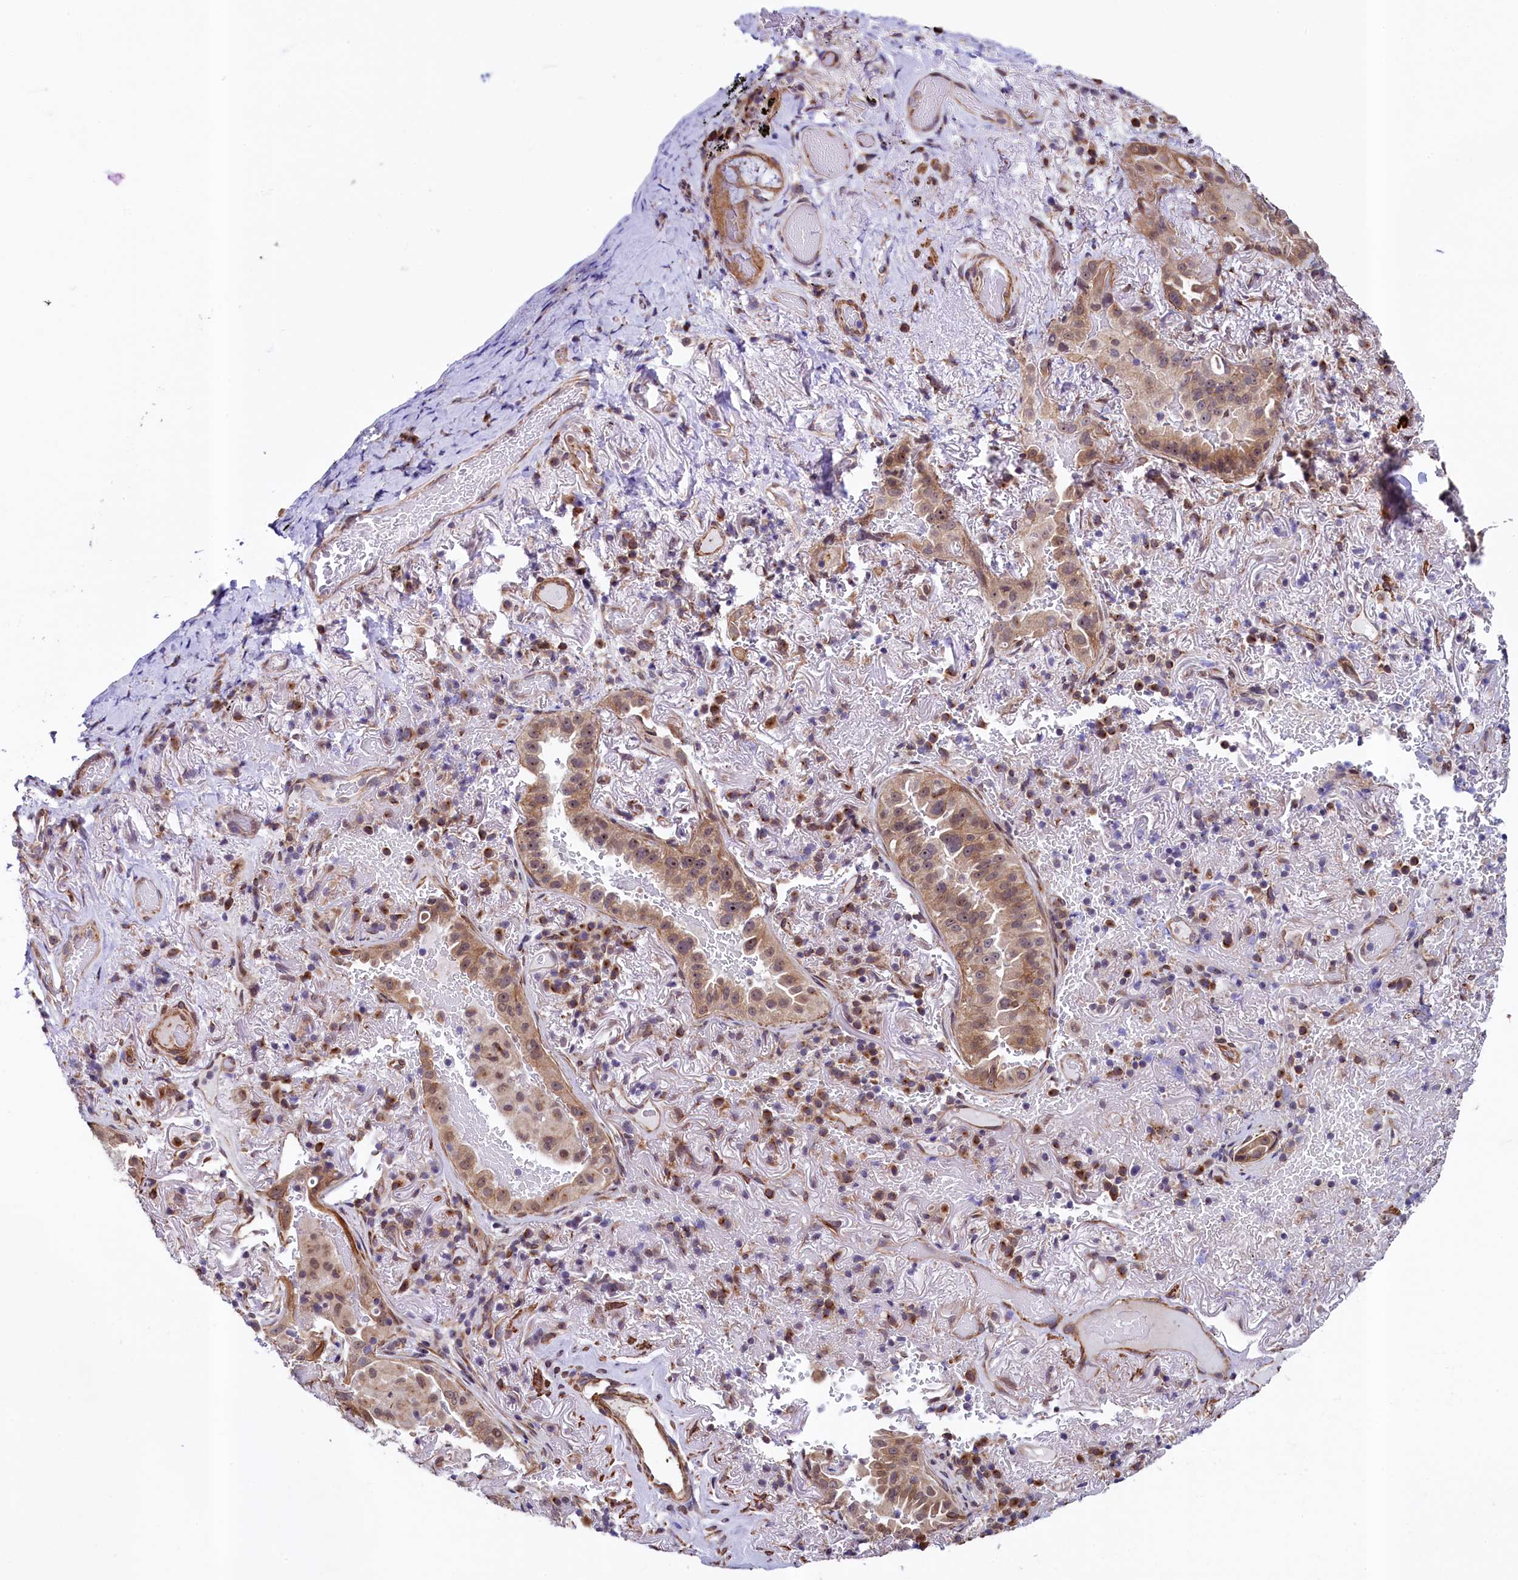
{"staining": {"intensity": "moderate", "quantity": ">75%", "location": "cytoplasmic/membranous,nuclear"}, "tissue": "lung cancer", "cell_type": "Tumor cells", "image_type": "cancer", "snomed": [{"axis": "morphology", "description": "Adenocarcinoma, NOS"}, {"axis": "topography", "description": "Lung"}], "caption": "The photomicrograph shows a brown stain indicating the presence of a protein in the cytoplasmic/membranous and nuclear of tumor cells in adenocarcinoma (lung). (DAB (3,3'-diaminobenzidine) = brown stain, brightfield microscopy at high magnification).", "gene": "LEO1", "patient": {"sex": "female", "age": 69}}